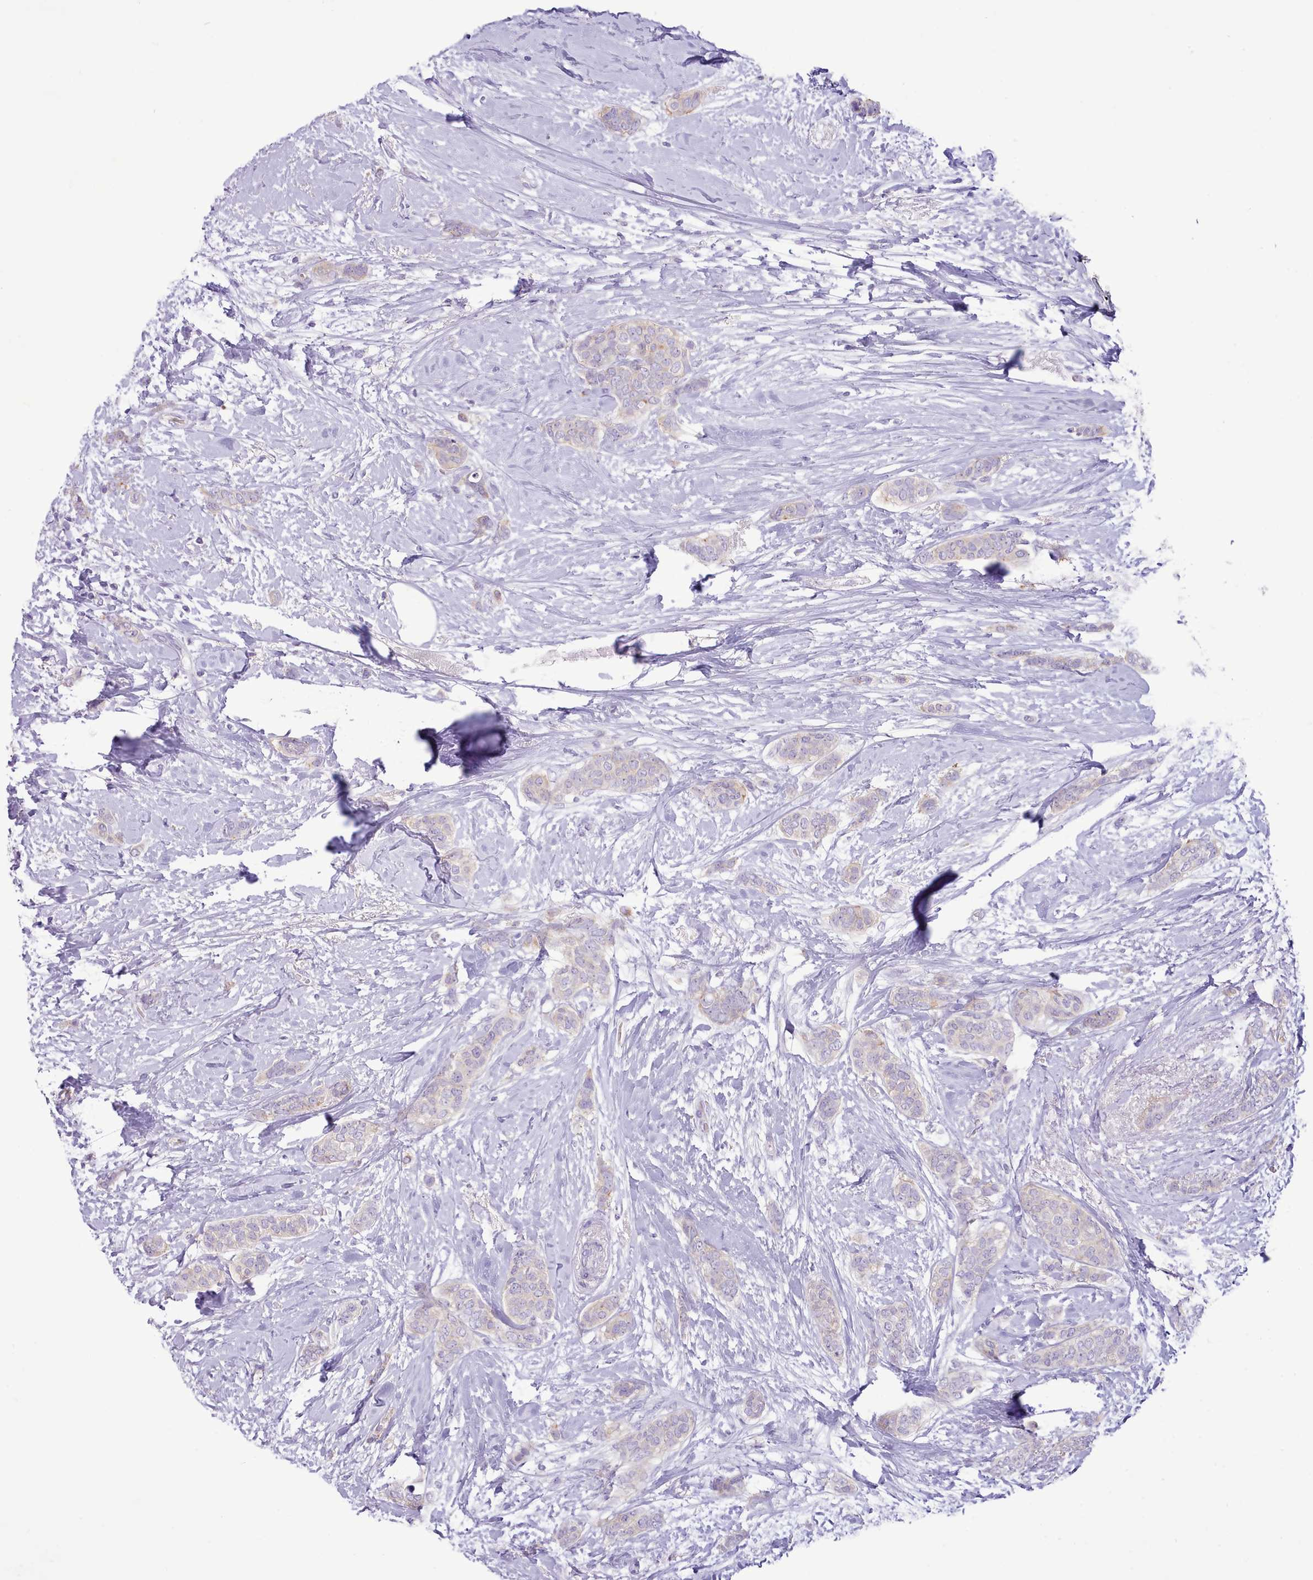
{"staining": {"intensity": "negative", "quantity": "none", "location": "none"}, "tissue": "breast cancer", "cell_type": "Tumor cells", "image_type": "cancer", "snomed": [{"axis": "morphology", "description": "Duct carcinoma"}, {"axis": "topography", "description": "Breast"}], "caption": "Immunohistochemistry (IHC) micrograph of neoplastic tissue: intraductal carcinoma (breast) stained with DAB (3,3'-diaminobenzidine) reveals no significant protein expression in tumor cells.", "gene": "MDFI", "patient": {"sex": "female", "age": 72}}